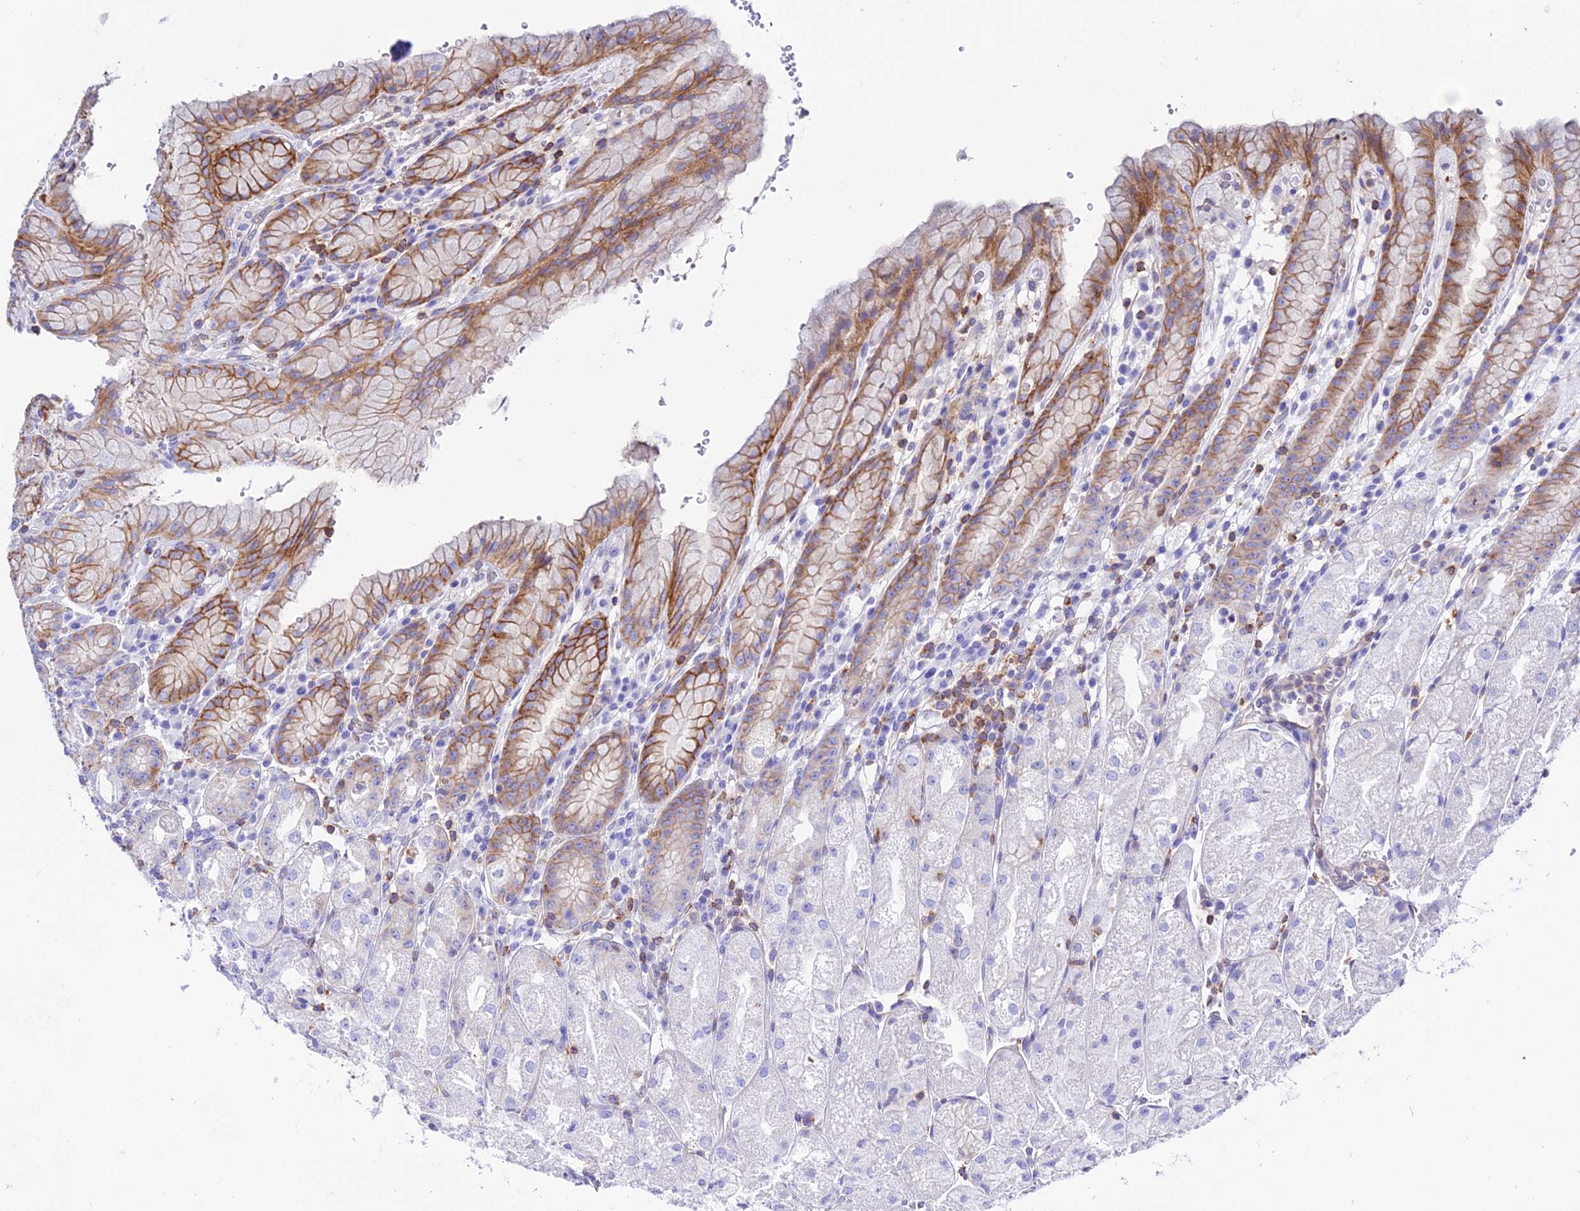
{"staining": {"intensity": "moderate", "quantity": "25%-75%", "location": "cytoplasmic/membranous"}, "tissue": "stomach", "cell_type": "Glandular cells", "image_type": "normal", "snomed": [{"axis": "morphology", "description": "Normal tissue, NOS"}, {"axis": "topography", "description": "Stomach, upper"}], "caption": "Immunohistochemical staining of unremarkable human stomach reveals moderate cytoplasmic/membranous protein positivity in about 25%-75% of glandular cells.", "gene": "S100A16", "patient": {"sex": "male", "age": 52}}